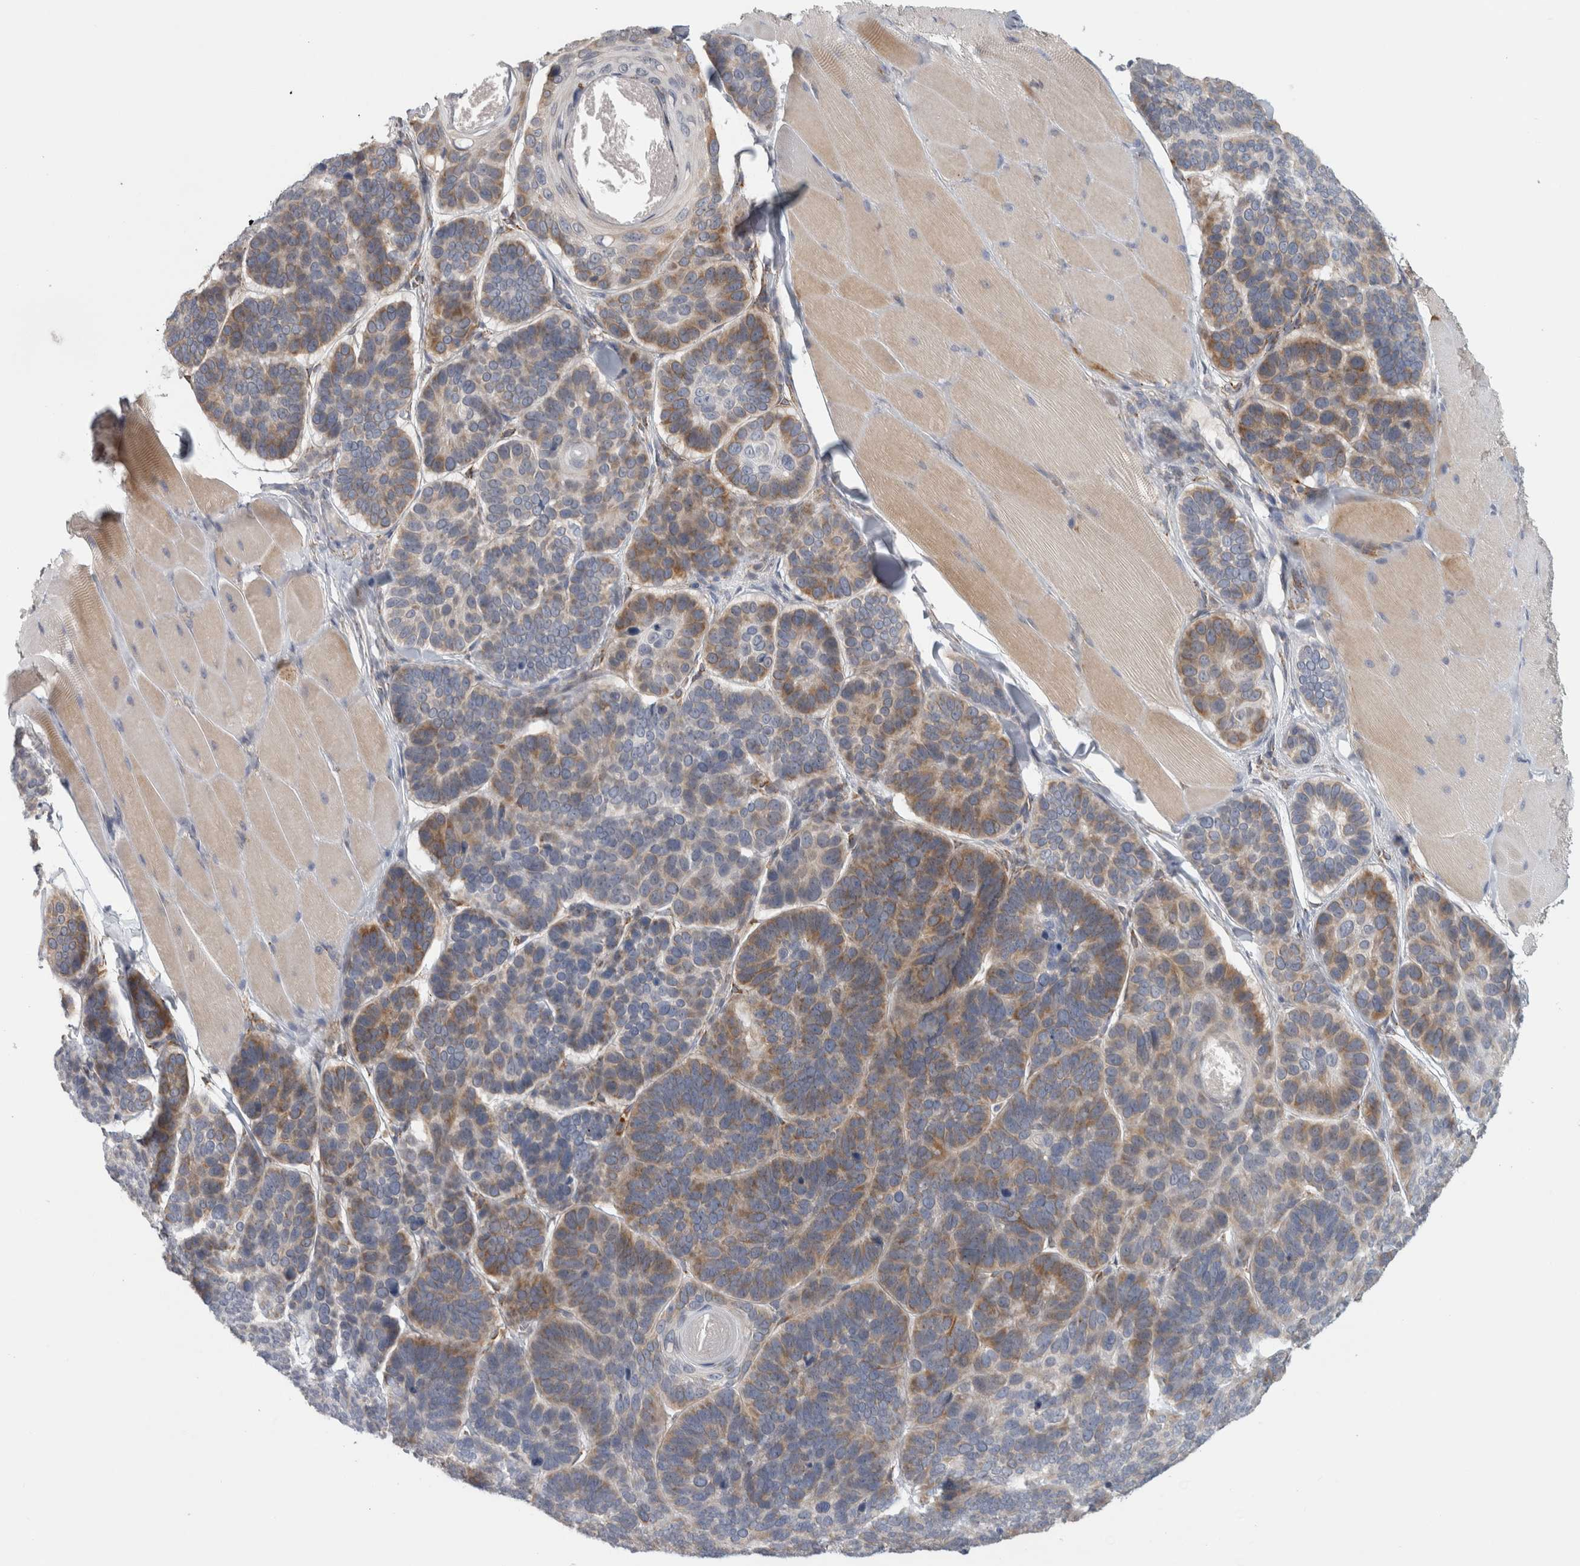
{"staining": {"intensity": "weak", "quantity": ">75%", "location": "cytoplasmic/membranous"}, "tissue": "skin cancer", "cell_type": "Tumor cells", "image_type": "cancer", "snomed": [{"axis": "morphology", "description": "Basal cell carcinoma"}, {"axis": "topography", "description": "Skin"}], "caption": "Weak cytoplasmic/membranous positivity is identified in about >75% of tumor cells in skin cancer (basal cell carcinoma). (brown staining indicates protein expression, while blue staining denotes nuclei).", "gene": "RAB18", "patient": {"sex": "male", "age": 62}}